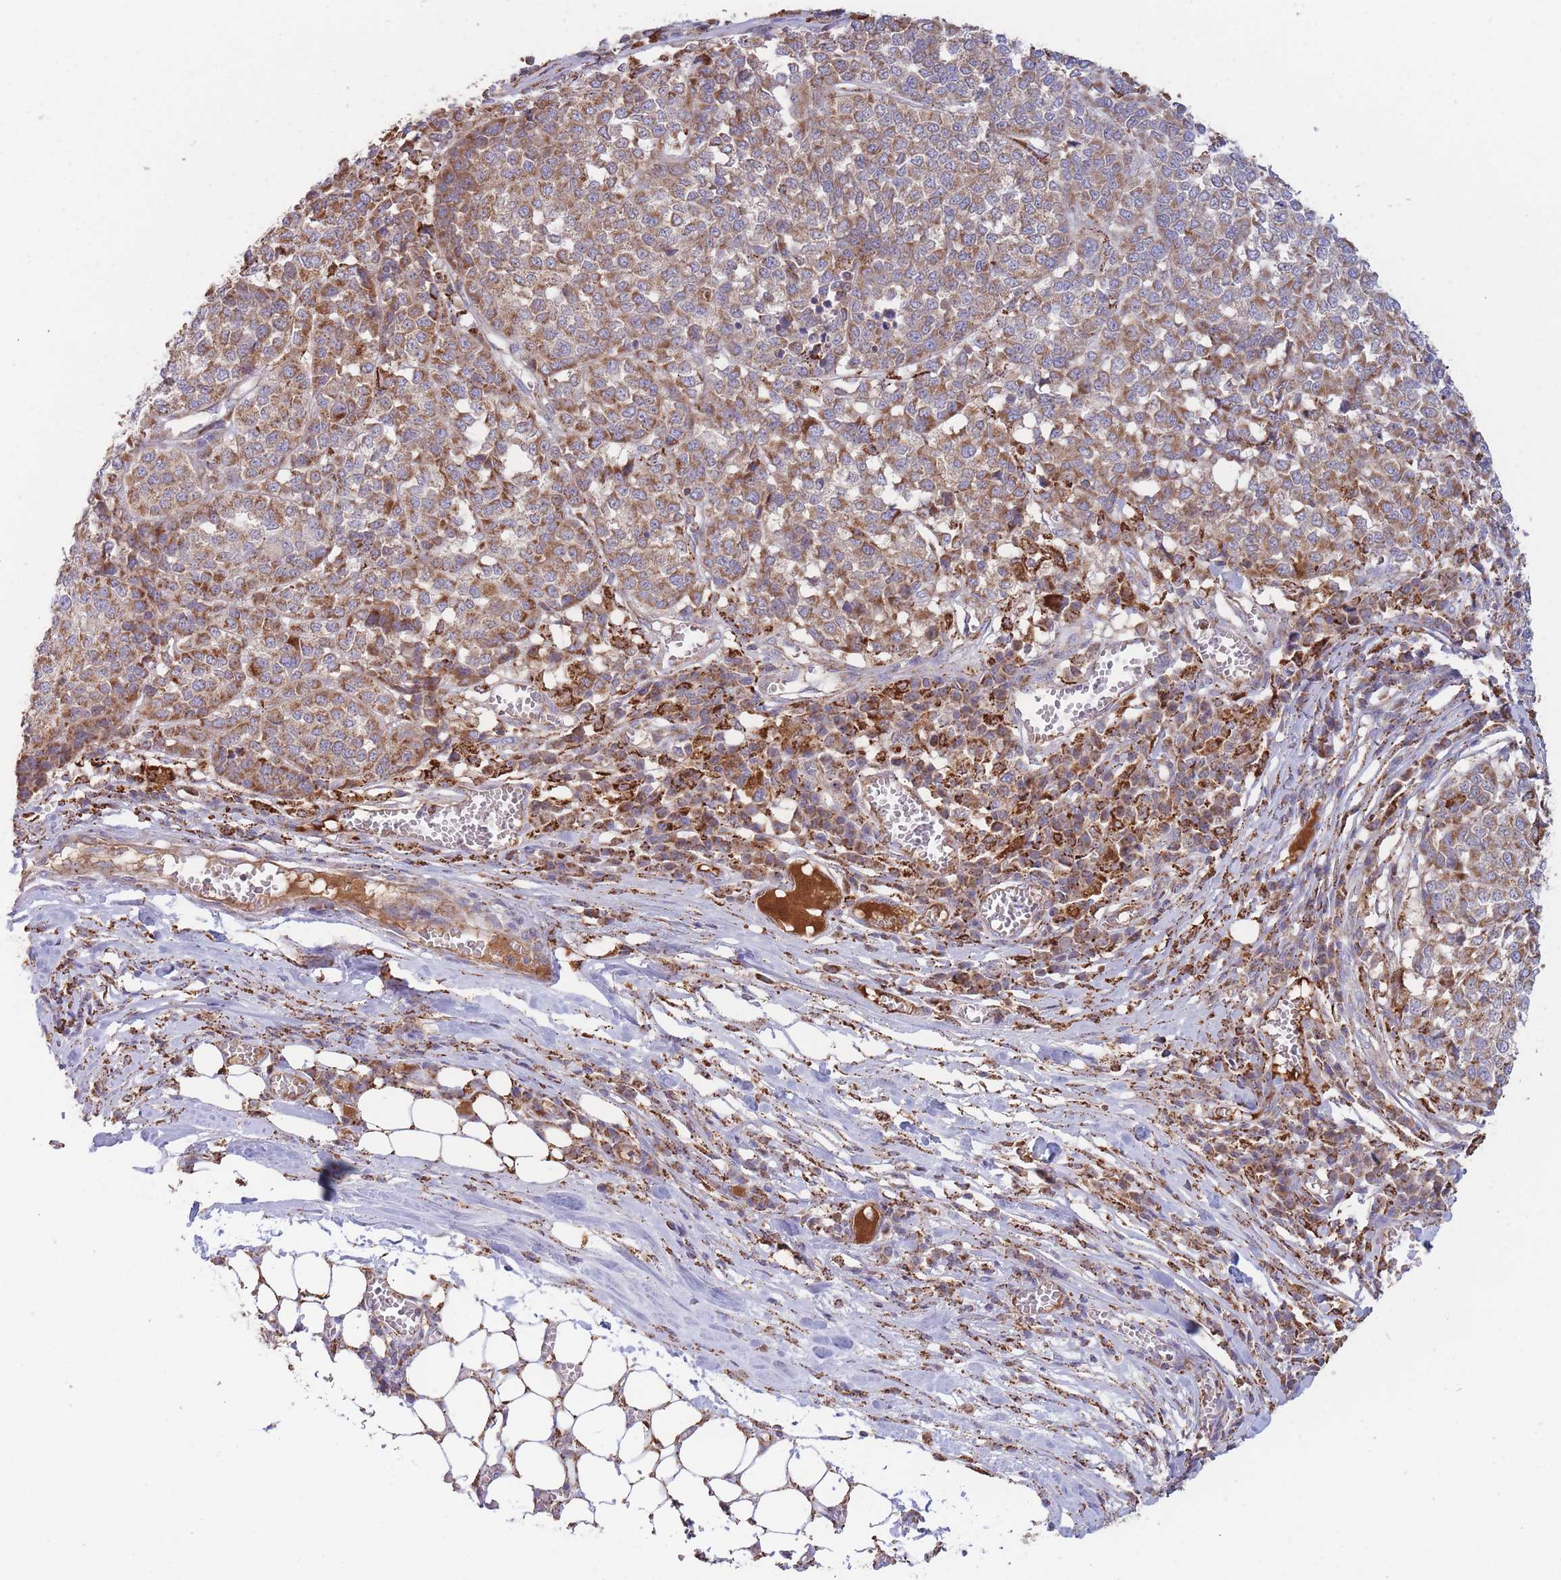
{"staining": {"intensity": "moderate", "quantity": ">75%", "location": "cytoplasmic/membranous"}, "tissue": "melanoma", "cell_type": "Tumor cells", "image_type": "cancer", "snomed": [{"axis": "morphology", "description": "Malignant melanoma, Metastatic site"}, {"axis": "topography", "description": "Lymph node"}], "caption": "Protein expression analysis of human melanoma reveals moderate cytoplasmic/membranous staining in approximately >75% of tumor cells. Nuclei are stained in blue.", "gene": "MRPL17", "patient": {"sex": "male", "age": 44}}